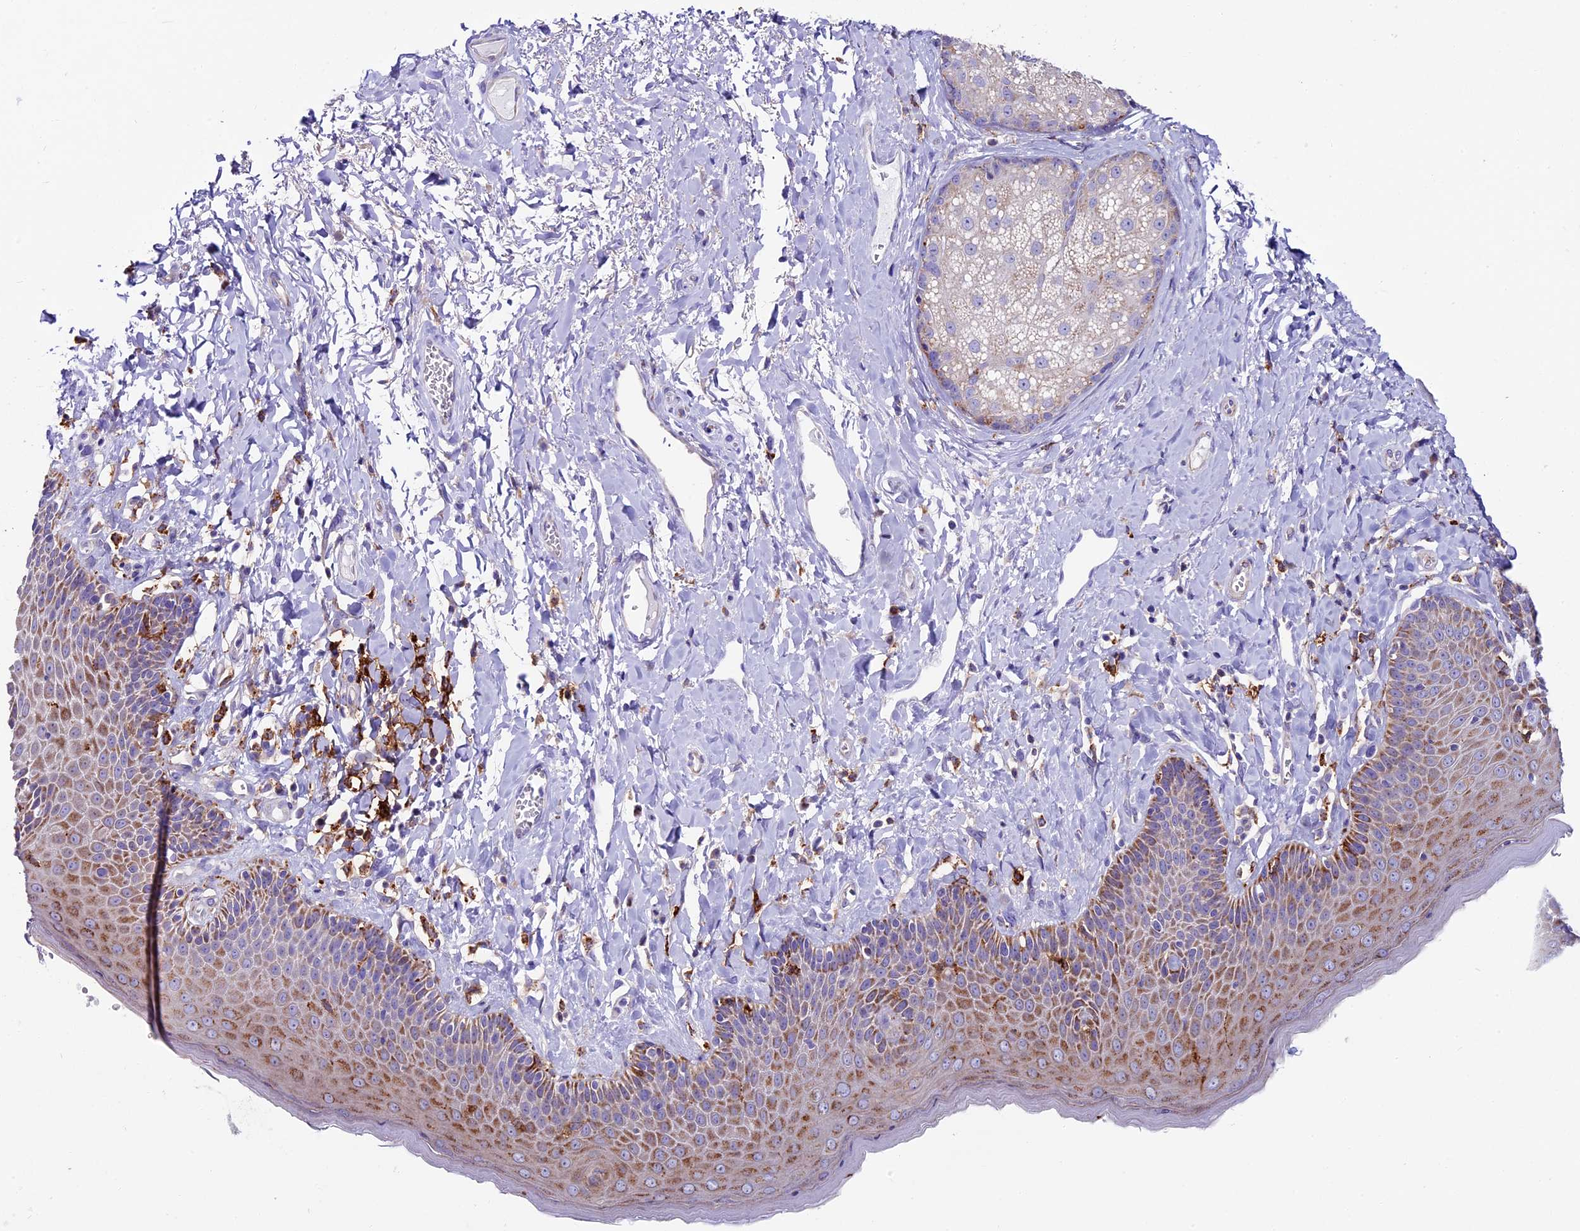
{"staining": {"intensity": "moderate", "quantity": ">75%", "location": "cytoplasmic/membranous"}, "tissue": "skin", "cell_type": "Epidermal cells", "image_type": "normal", "snomed": [{"axis": "morphology", "description": "Normal tissue, NOS"}, {"axis": "topography", "description": "Anal"}], "caption": "Epidermal cells show medium levels of moderate cytoplasmic/membranous positivity in approximately >75% of cells in normal human skin.", "gene": "IL20RA", "patient": {"sex": "male", "age": 69}}